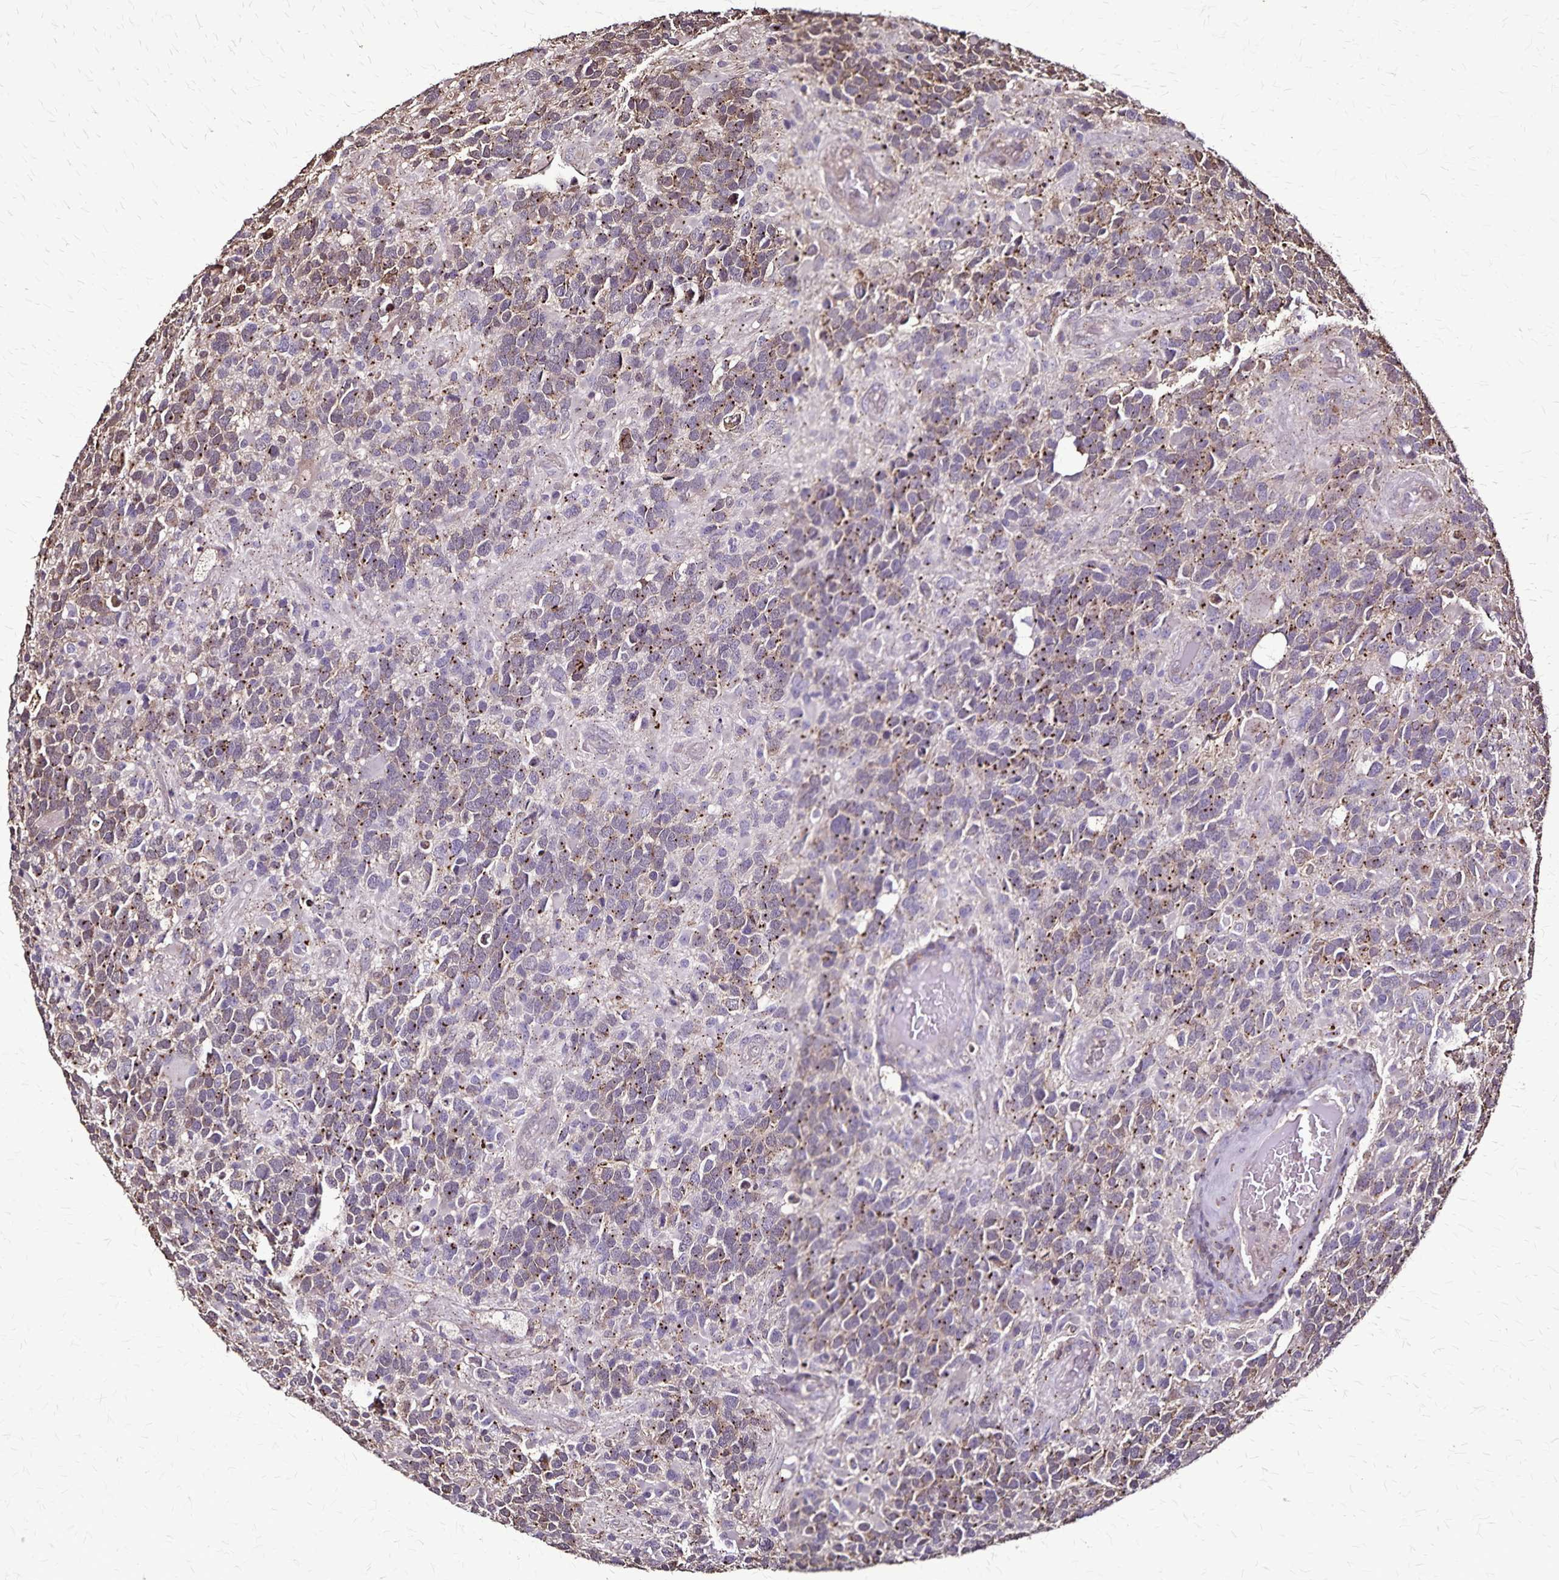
{"staining": {"intensity": "moderate", "quantity": "25%-75%", "location": "cytoplasmic/membranous"}, "tissue": "glioma", "cell_type": "Tumor cells", "image_type": "cancer", "snomed": [{"axis": "morphology", "description": "Glioma, malignant, High grade"}, {"axis": "topography", "description": "Brain"}], "caption": "Malignant glioma (high-grade) stained with immunohistochemistry exhibits moderate cytoplasmic/membranous staining in approximately 25%-75% of tumor cells. (brown staining indicates protein expression, while blue staining denotes nuclei).", "gene": "CHMP1B", "patient": {"sex": "female", "age": 40}}